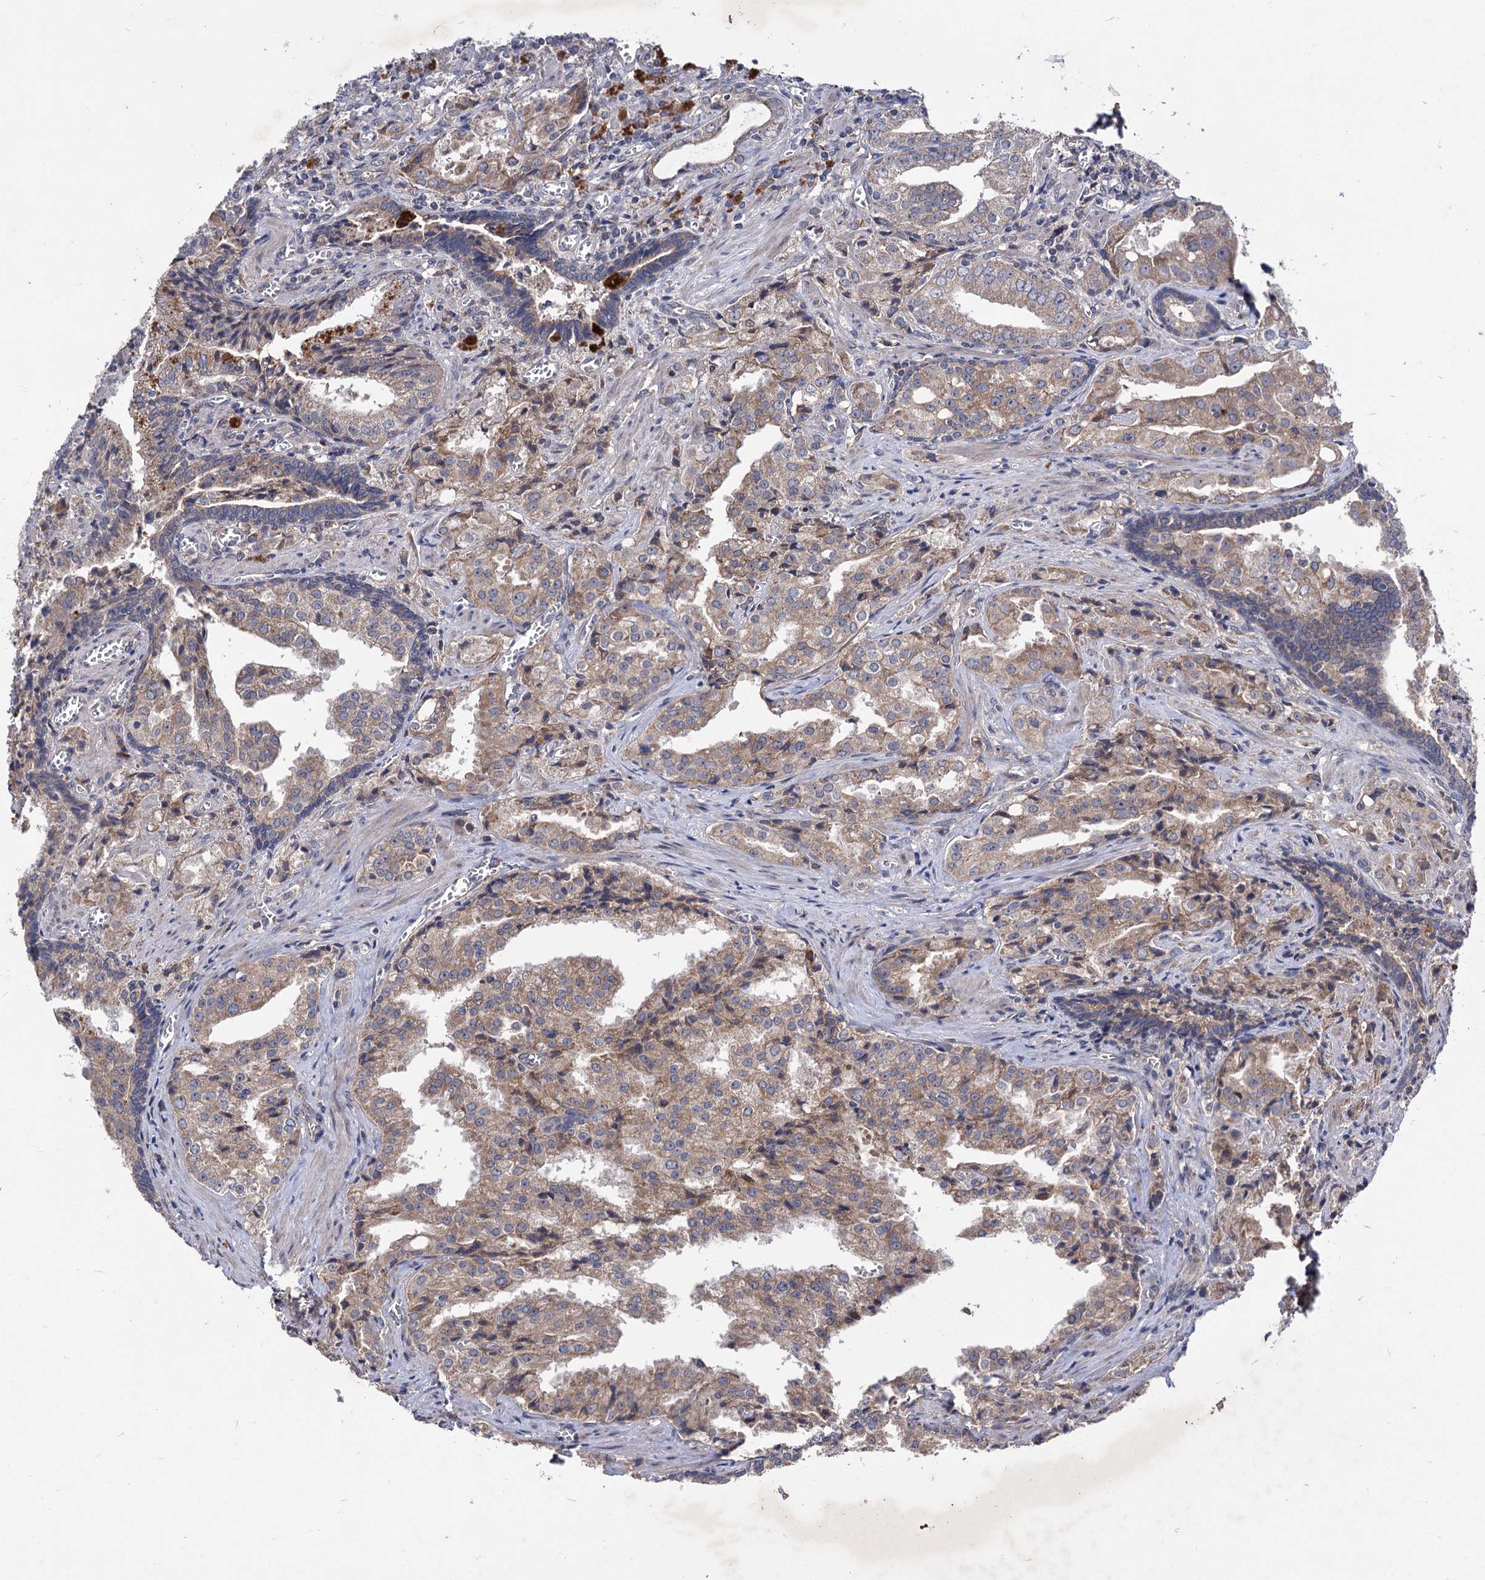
{"staining": {"intensity": "moderate", "quantity": "25%-75%", "location": "cytoplasmic/membranous"}, "tissue": "prostate cancer", "cell_type": "Tumor cells", "image_type": "cancer", "snomed": [{"axis": "morphology", "description": "Adenocarcinoma, High grade"}, {"axis": "topography", "description": "Prostate"}], "caption": "DAB (3,3'-diaminobenzidine) immunohistochemical staining of human prostate high-grade adenocarcinoma exhibits moderate cytoplasmic/membranous protein positivity in about 25%-75% of tumor cells.", "gene": "VPS37D", "patient": {"sex": "male", "age": 68}}